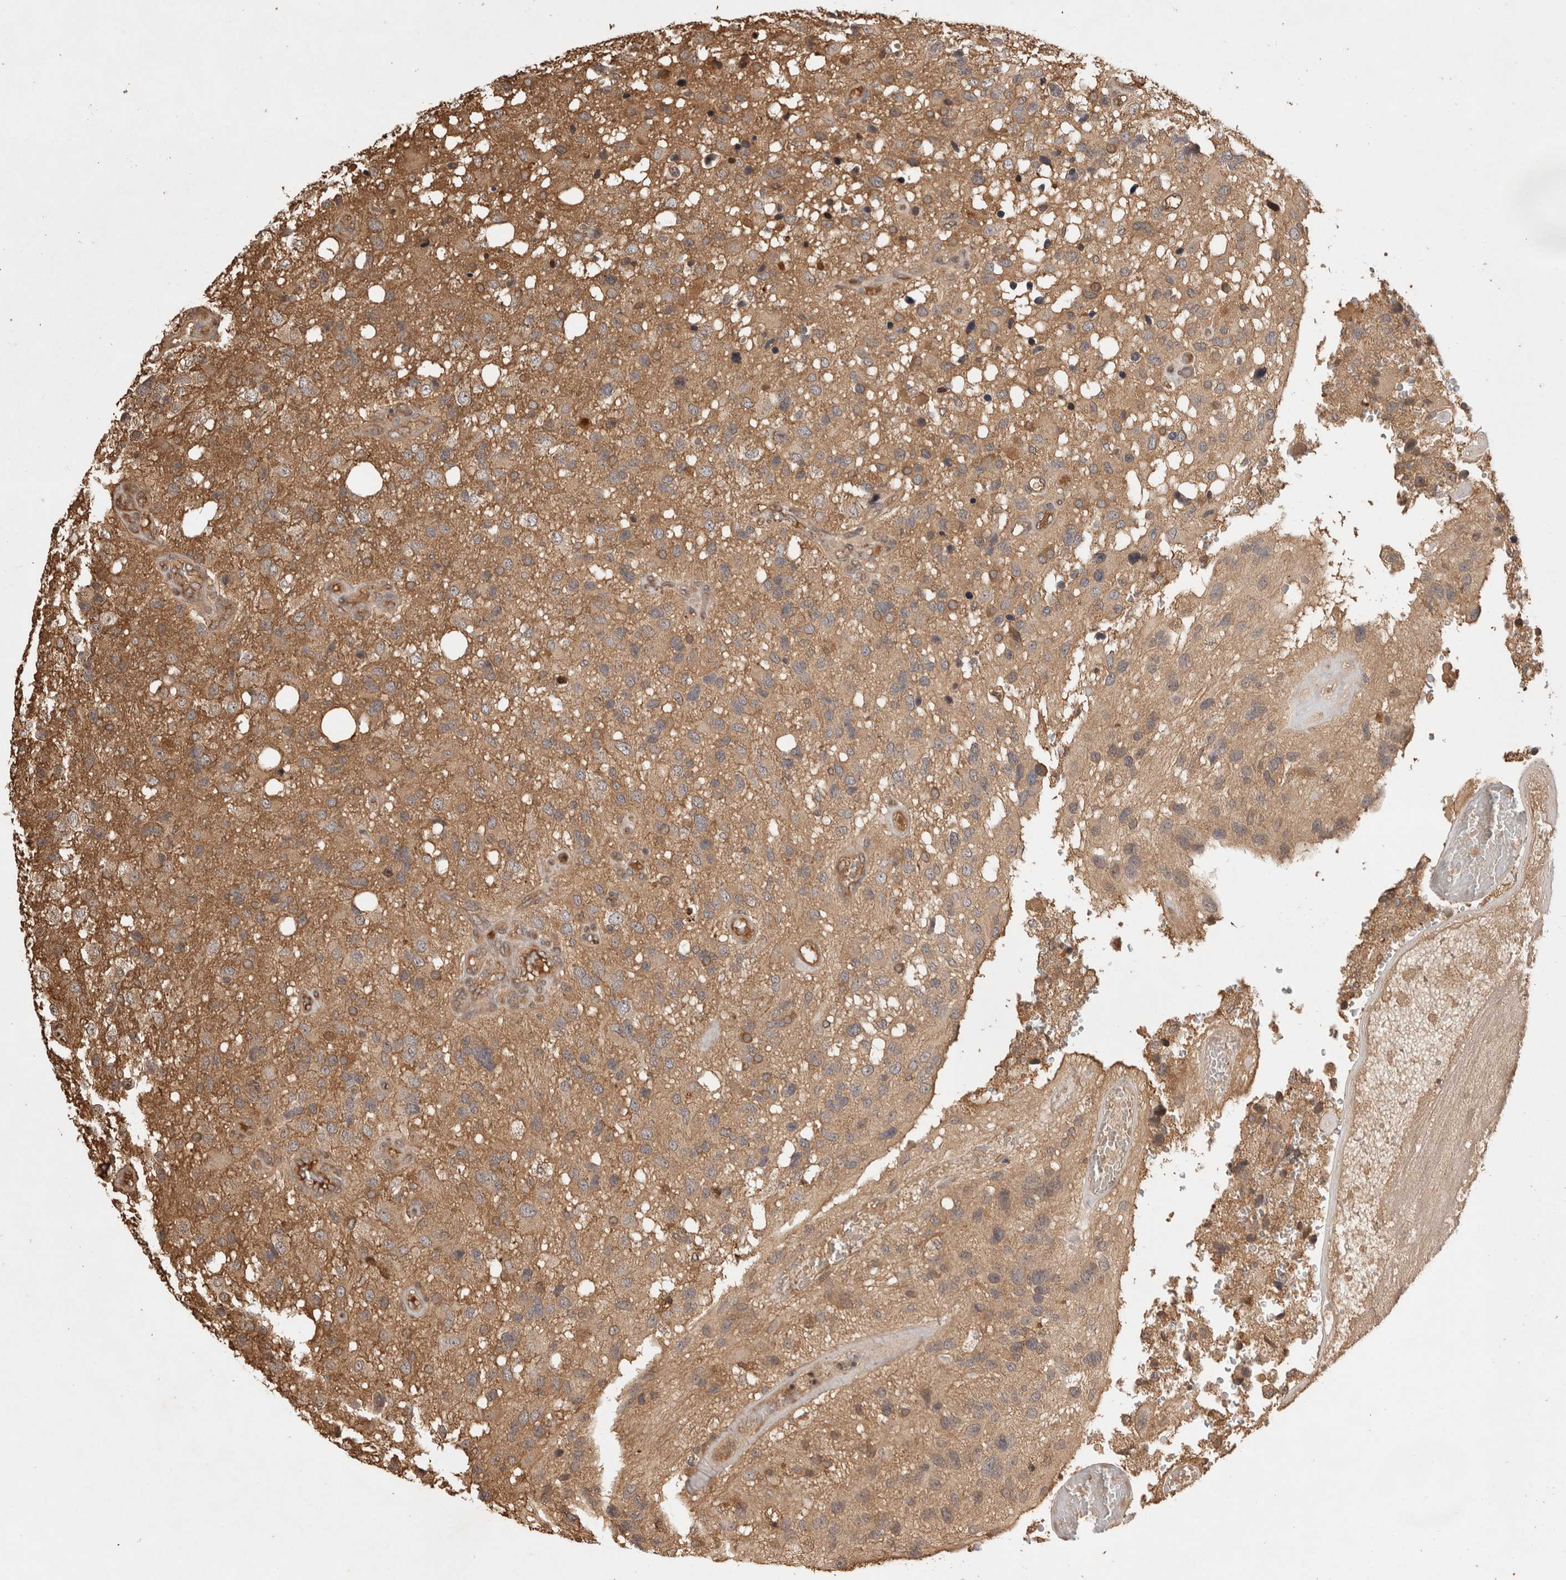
{"staining": {"intensity": "moderate", "quantity": ">75%", "location": "cytoplasmic/membranous"}, "tissue": "glioma", "cell_type": "Tumor cells", "image_type": "cancer", "snomed": [{"axis": "morphology", "description": "Glioma, malignant, High grade"}, {"axis": "topography", "description": "Brain"}], "caption": "Immunohistochemistry image of neoplastic tissue: high-grade glioma (malignant) stained using immunohistochemistry (IHC) reveals medium levels of moderate protein expression localized specifically in the cytoplasmic/membranous of tumor cells, appearing as a cytoplasmic/membranous brown color.", "gene": "PRMT3", "patient": {"sex": "female", "age": 58}}